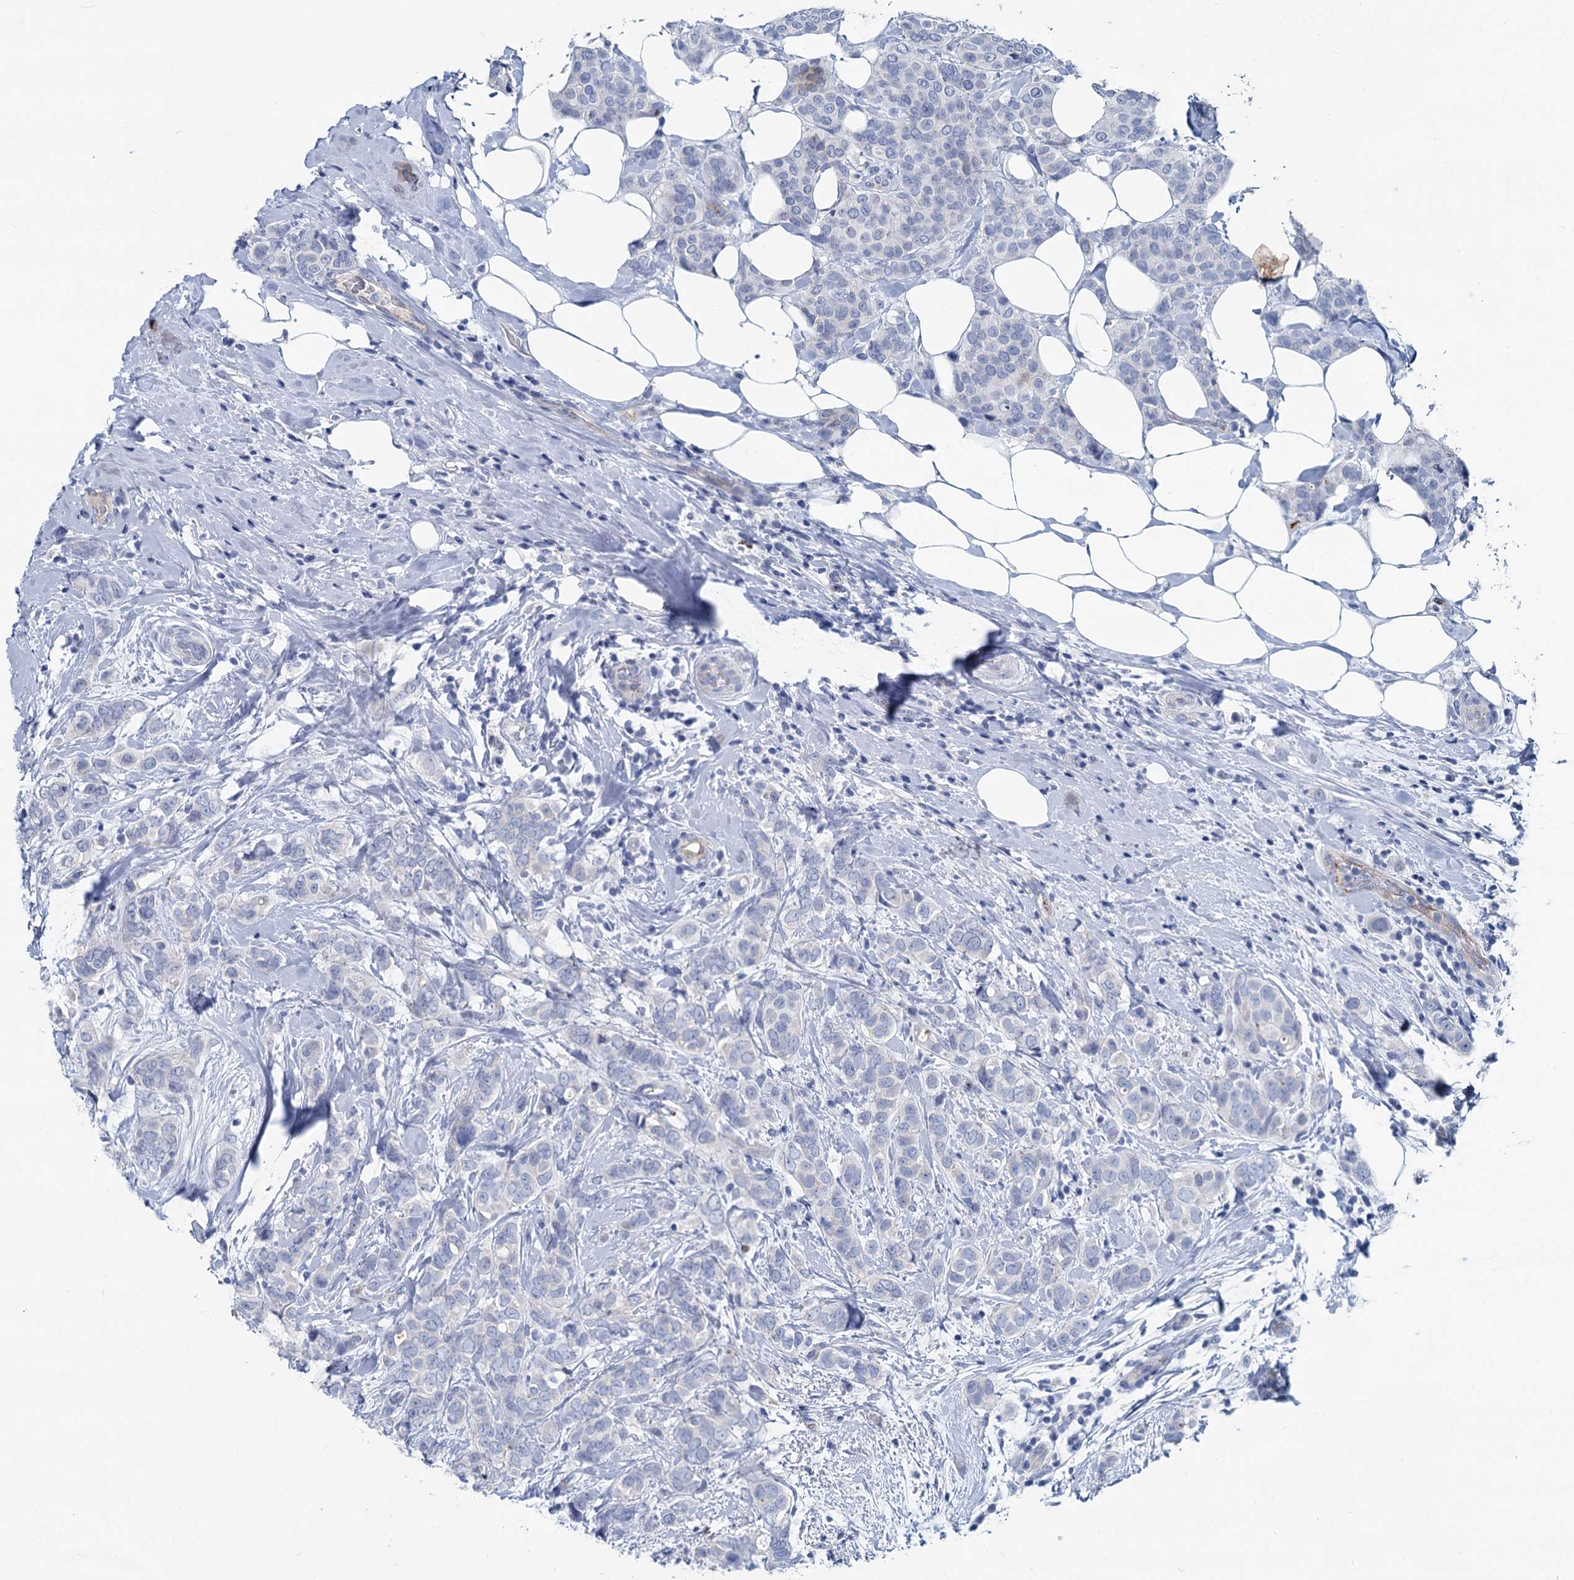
{"staining": {"intensity": "negative", "quantity": "none", "location": "none"}, "tissue": "breast cancer", "cell_type": "Tumor cells", "image_type": "cancer", "snomed": [{"axis": "morphology", "description": "Lobular carcinoma"}, {"axis": "topography", "description": "Breast"}], "caption": "Tumor cells are negative for brown protein staining in lobular carcinoma (breast).", "gene": "INSC", "patient": {"sex": "female", "age": 51}}